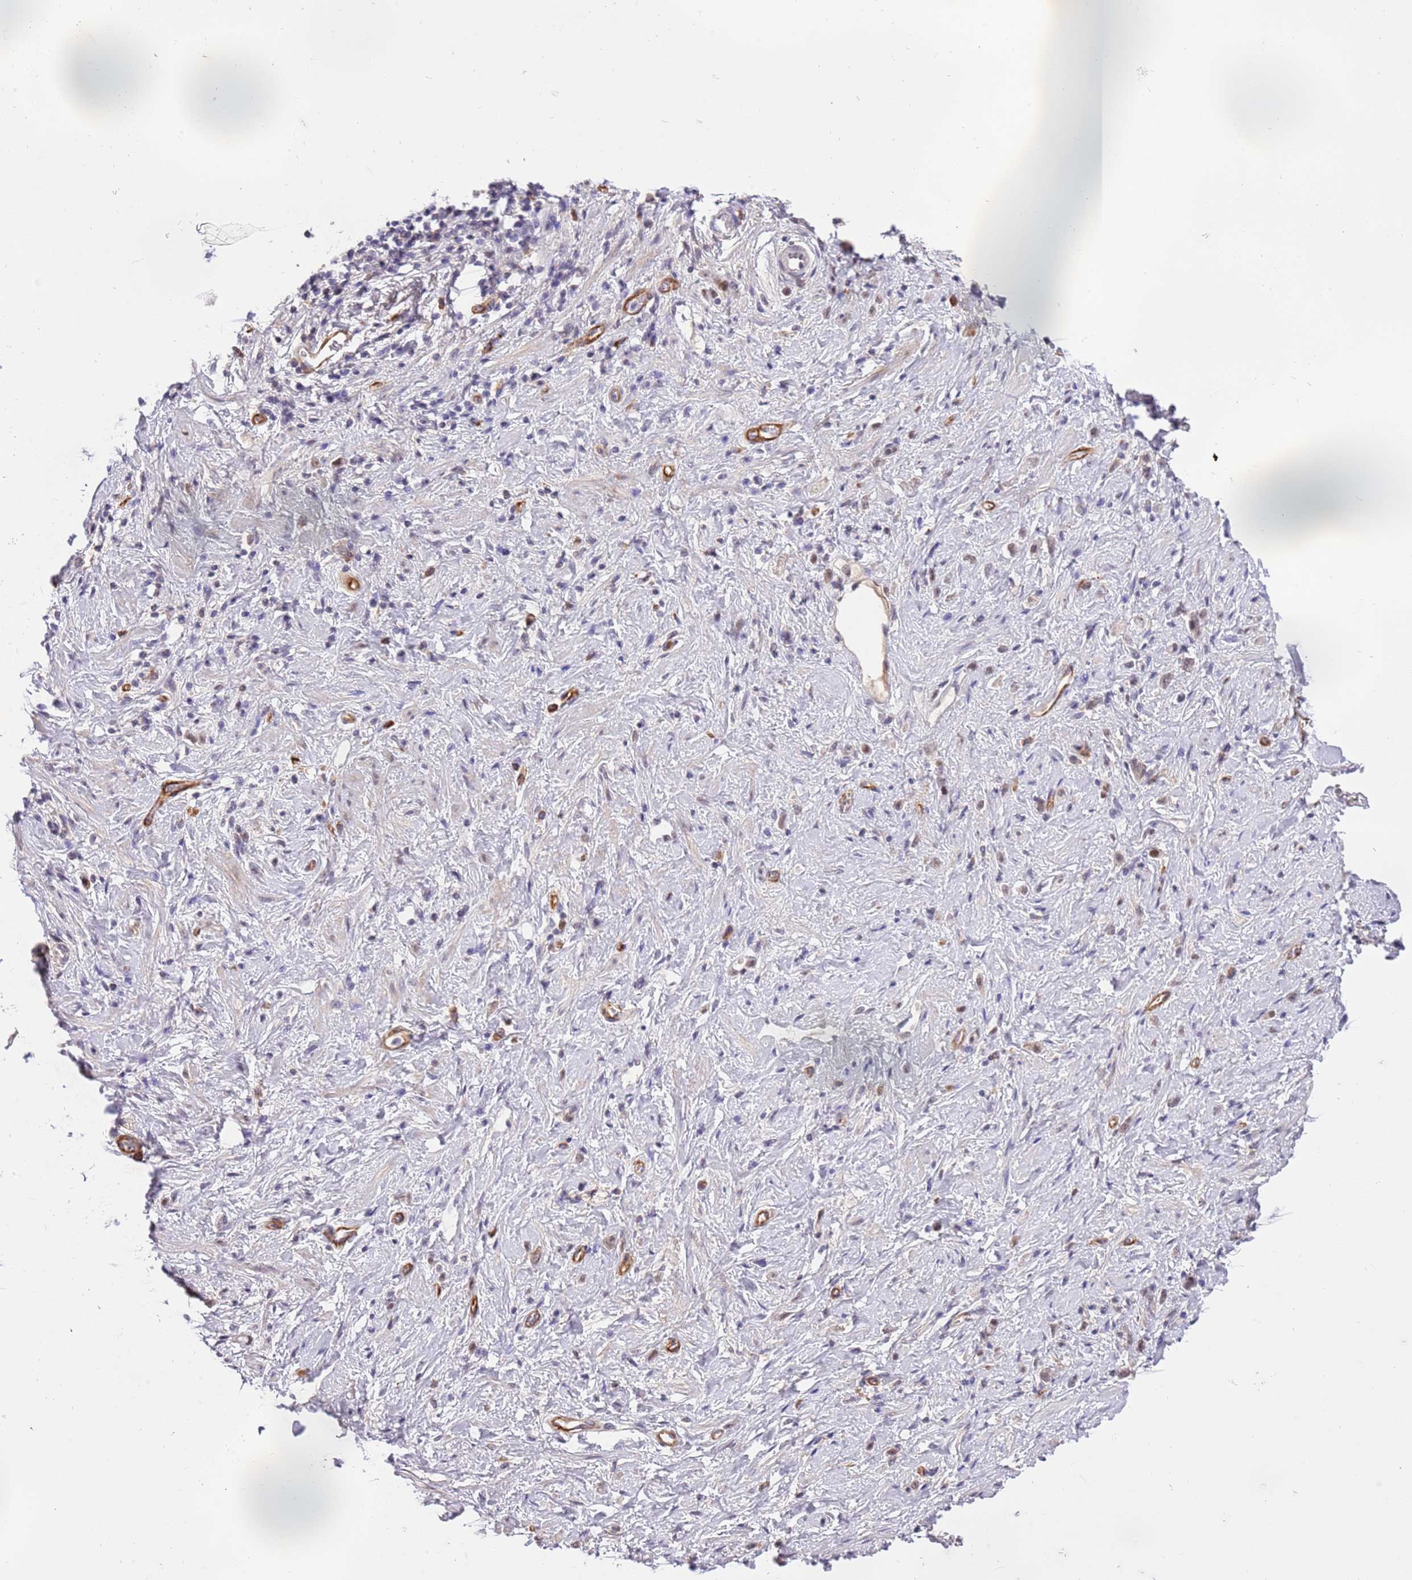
{"staining": {"intensity": "weak", "quantity": "<25%", "location": "cytoplasmic/membranous,nuclear"}, "tissue": "stomach cancer", "cell_type": "Tumor cells", "image_type": "cancer", "snomed": [{"axis": "morphology", "description": "Adenocarcinoma, NOS"}, {"axis": "topography", "description": "Stomach"}], "caption": "Immunohistochemistry image of human adenocarcinoma (stomach) stained for a protein (brown), which reveals no expression in tumor cells.", "gene": "MAGEF1", "patient": {"sex": "female", "age": 60}}